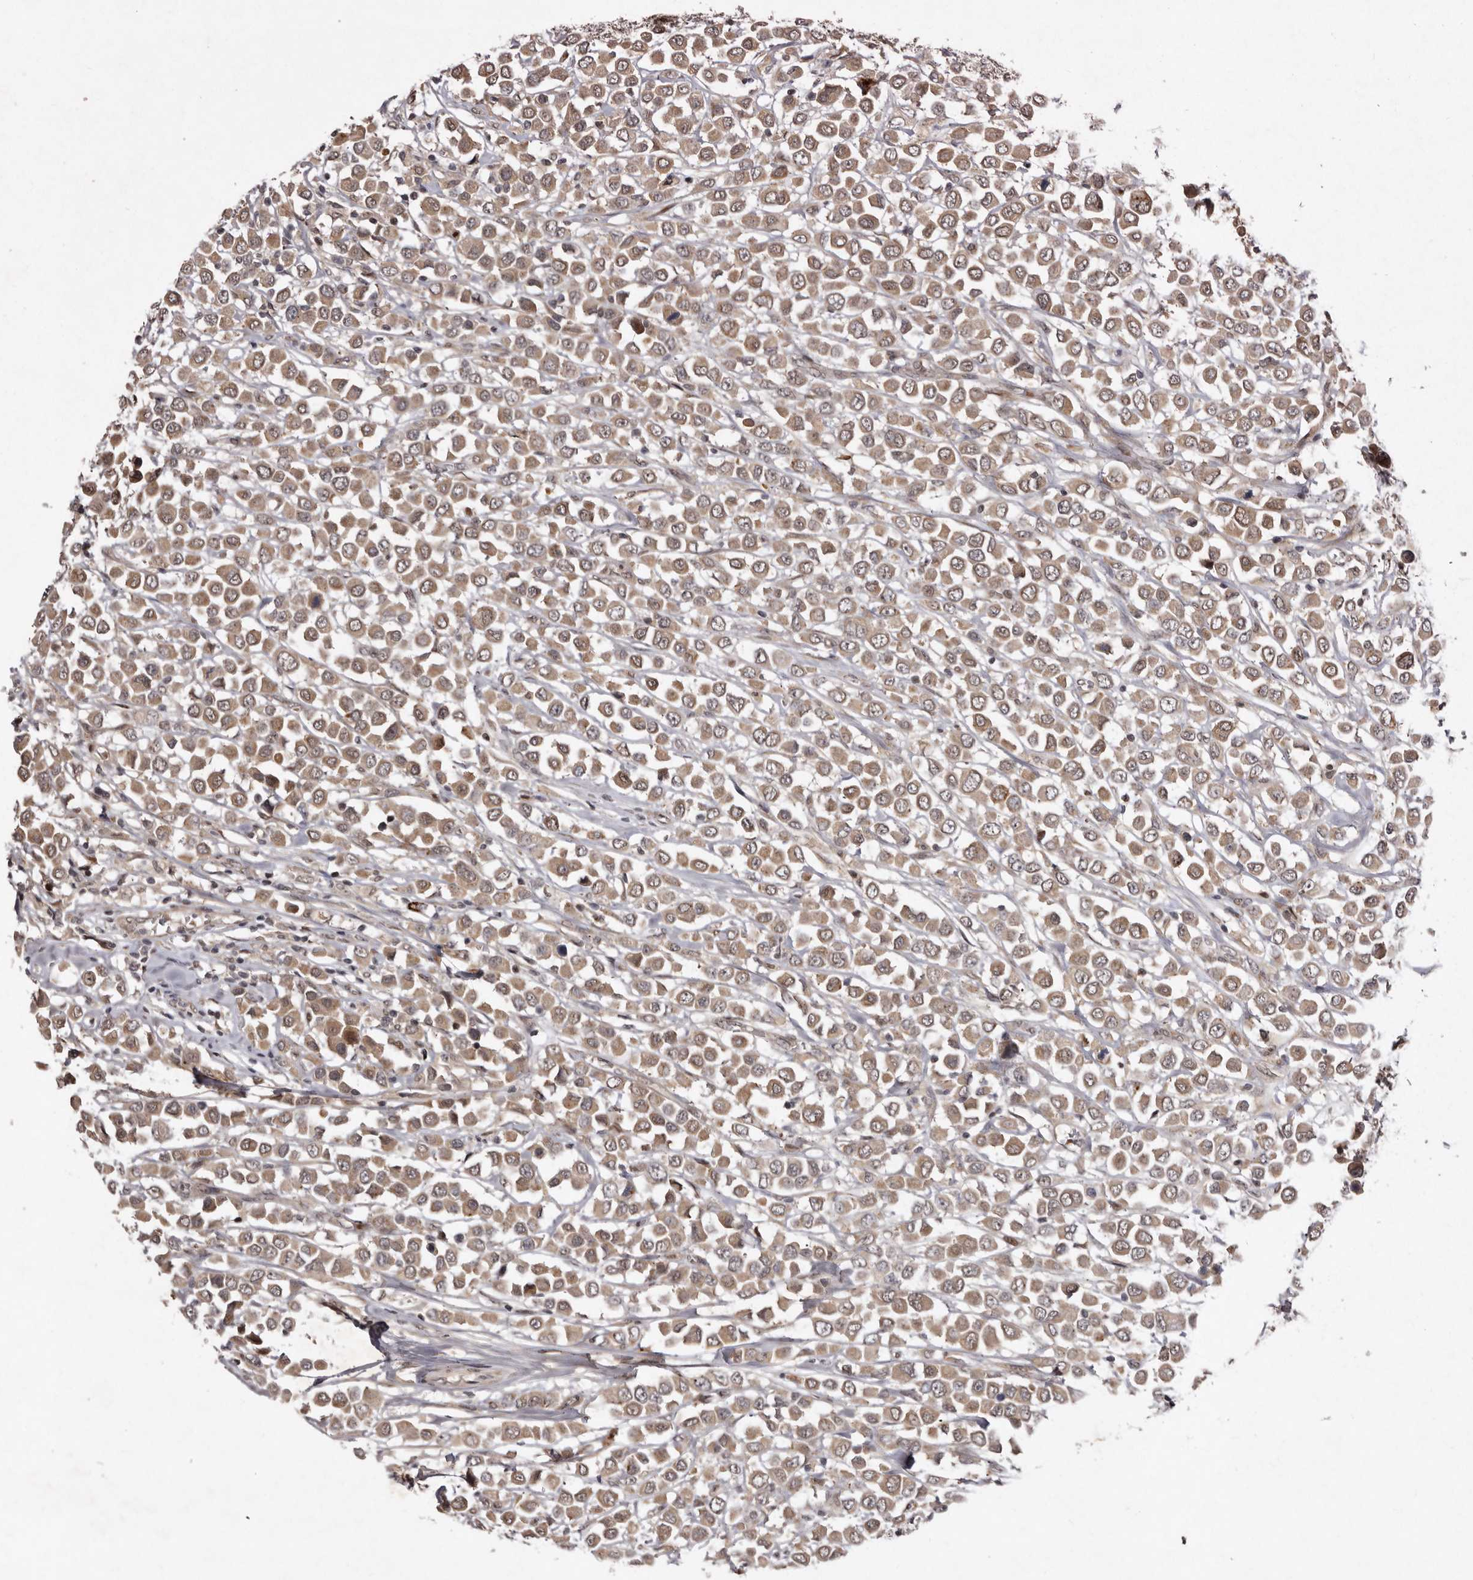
{"staining": {"intensity": "moderate", "quantity": ">75%", "location": "cytoplasmic/membranous"}, "tissue": "breast cancer", "cell_type": "Tumor cells", "image_type": "cancer", "snomed": [{"axis": "morphology", "description": "Duct carcinoma"}, {"axis": "topography", "description": "Breast"}], "caption": "Brown immunohistochemical staining in human breast invasive ductal carcinoma reveals moderate cytoplasmic/membranous positivity in approximately >75% of tumor cells. The protein is shown in brown color, while the nuclei are stained blue.", "gene": "ABL1", "patient": {"sex": "female", "age": 61}}